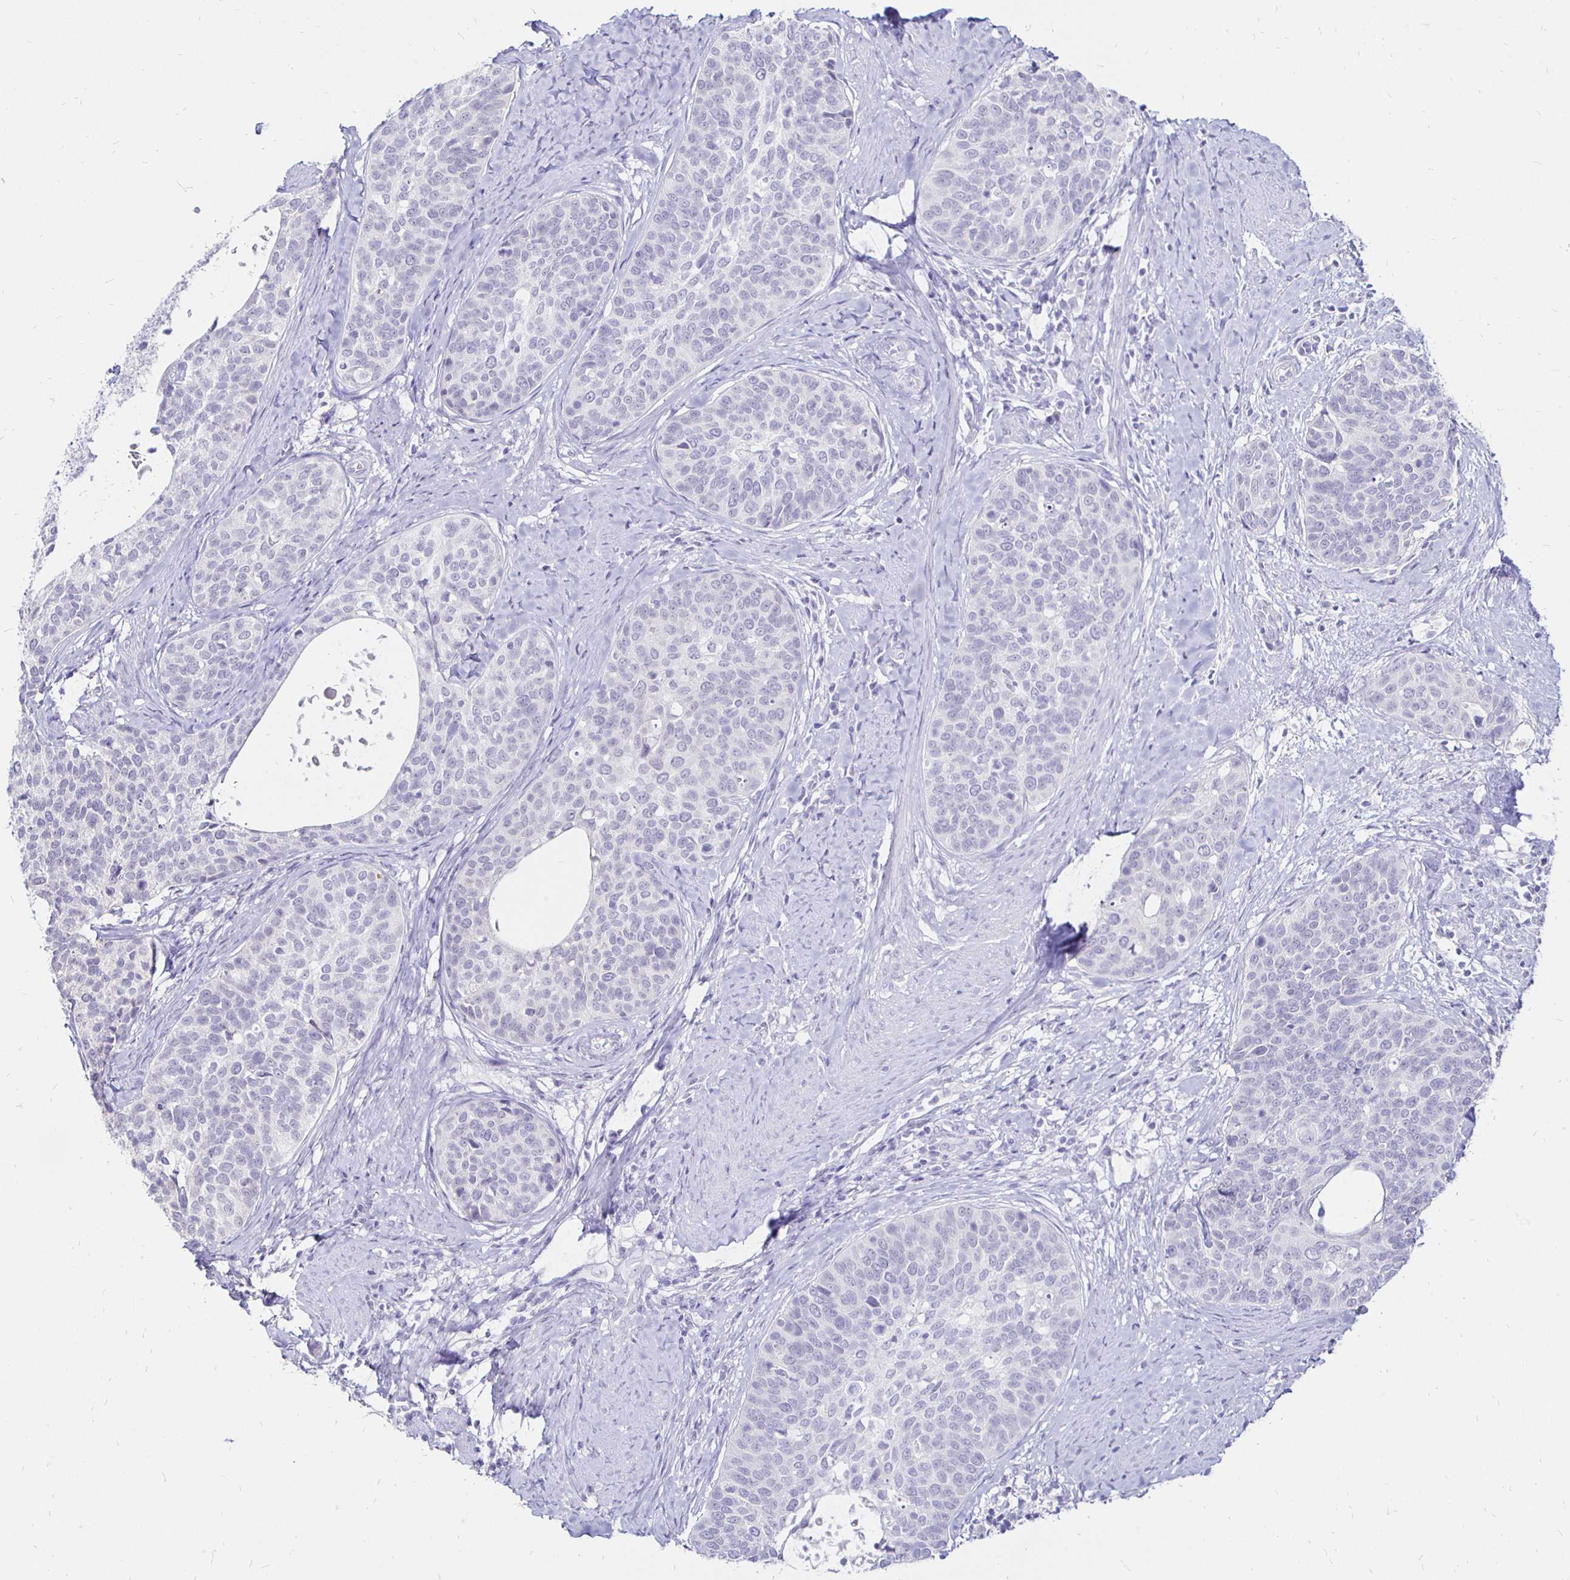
{"staining": {"intensity": "negative", "quantity": "none", "location": "none"}, "tissue": "cervical cancer", "cell_type": "Tumor cells", "image_type": "cancer", "snomed": [{"axis": "morphology", "description": "Squamous cell carcinoma, NOS"}, {"axis": "topography", "description": "Cervix"}], "caption": "Squamous cell carcinoma (cervical) stained for a protein using IHC demonstrates no expression tumor cells.", "gene": "IRGC", "patient": {"sex": "female", "age": 69}}